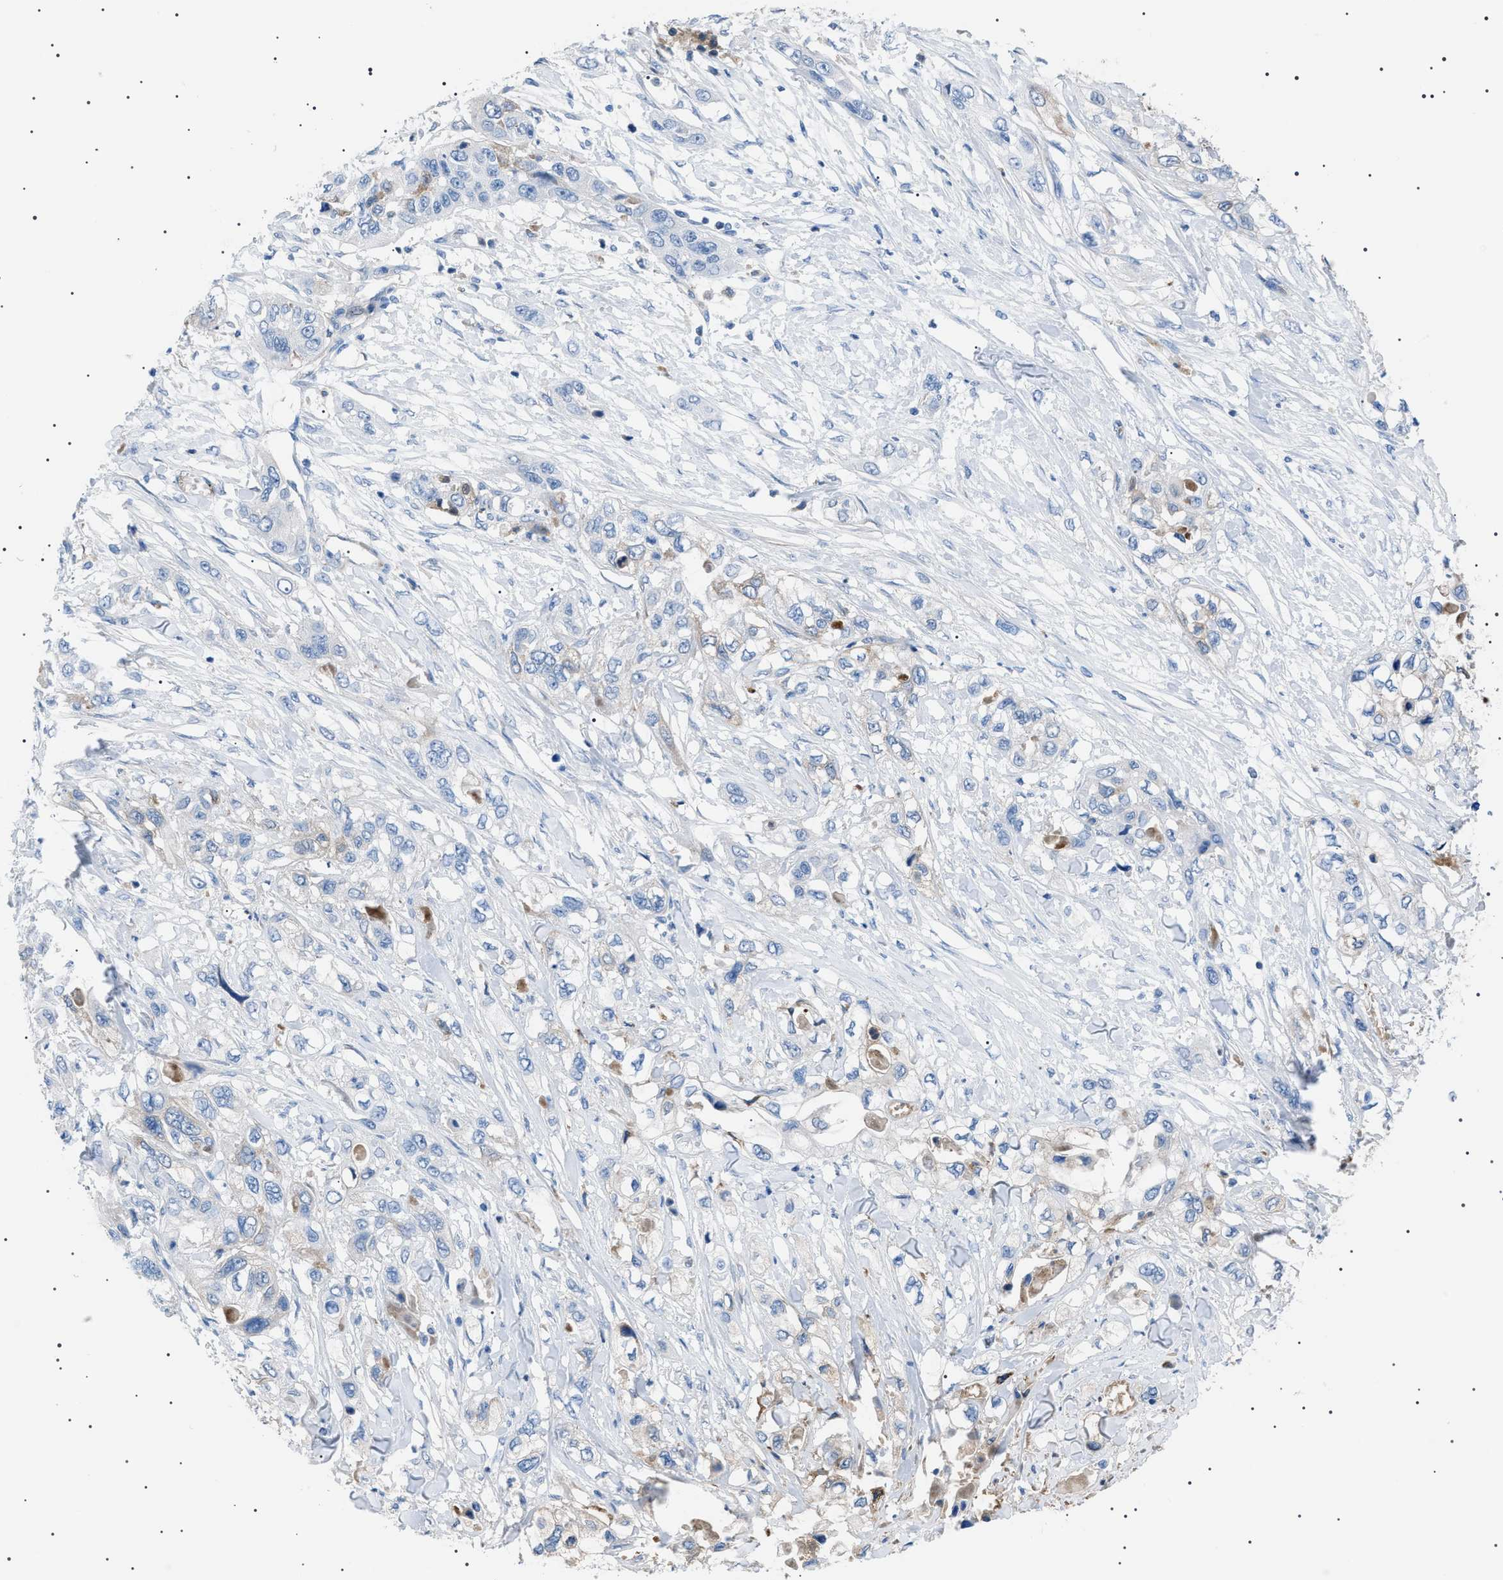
{"staining": {"intensity": "weak", "quantity": "<25%", "location": "cytoplasmic/membranous"}, "tissue": "pancreatic cancer", "cell_type": "Tumor cells", "image_type": "cancer", "snomed": [{"axis": "morphology", "description": "Adenocarcinoma, NOS"}, {"axis": "topography", "description": "Pancreas"}], "caption": "There is no significant expression in tumor cells of adenocarcinoma (pancreatic). (DAB (3,3'-diaminobenzidine) immunohistochemistry visualized using brightfield microscopy, high magnification).", "gene": "LPA", "patient": {"sex": "female", "age": 70}}